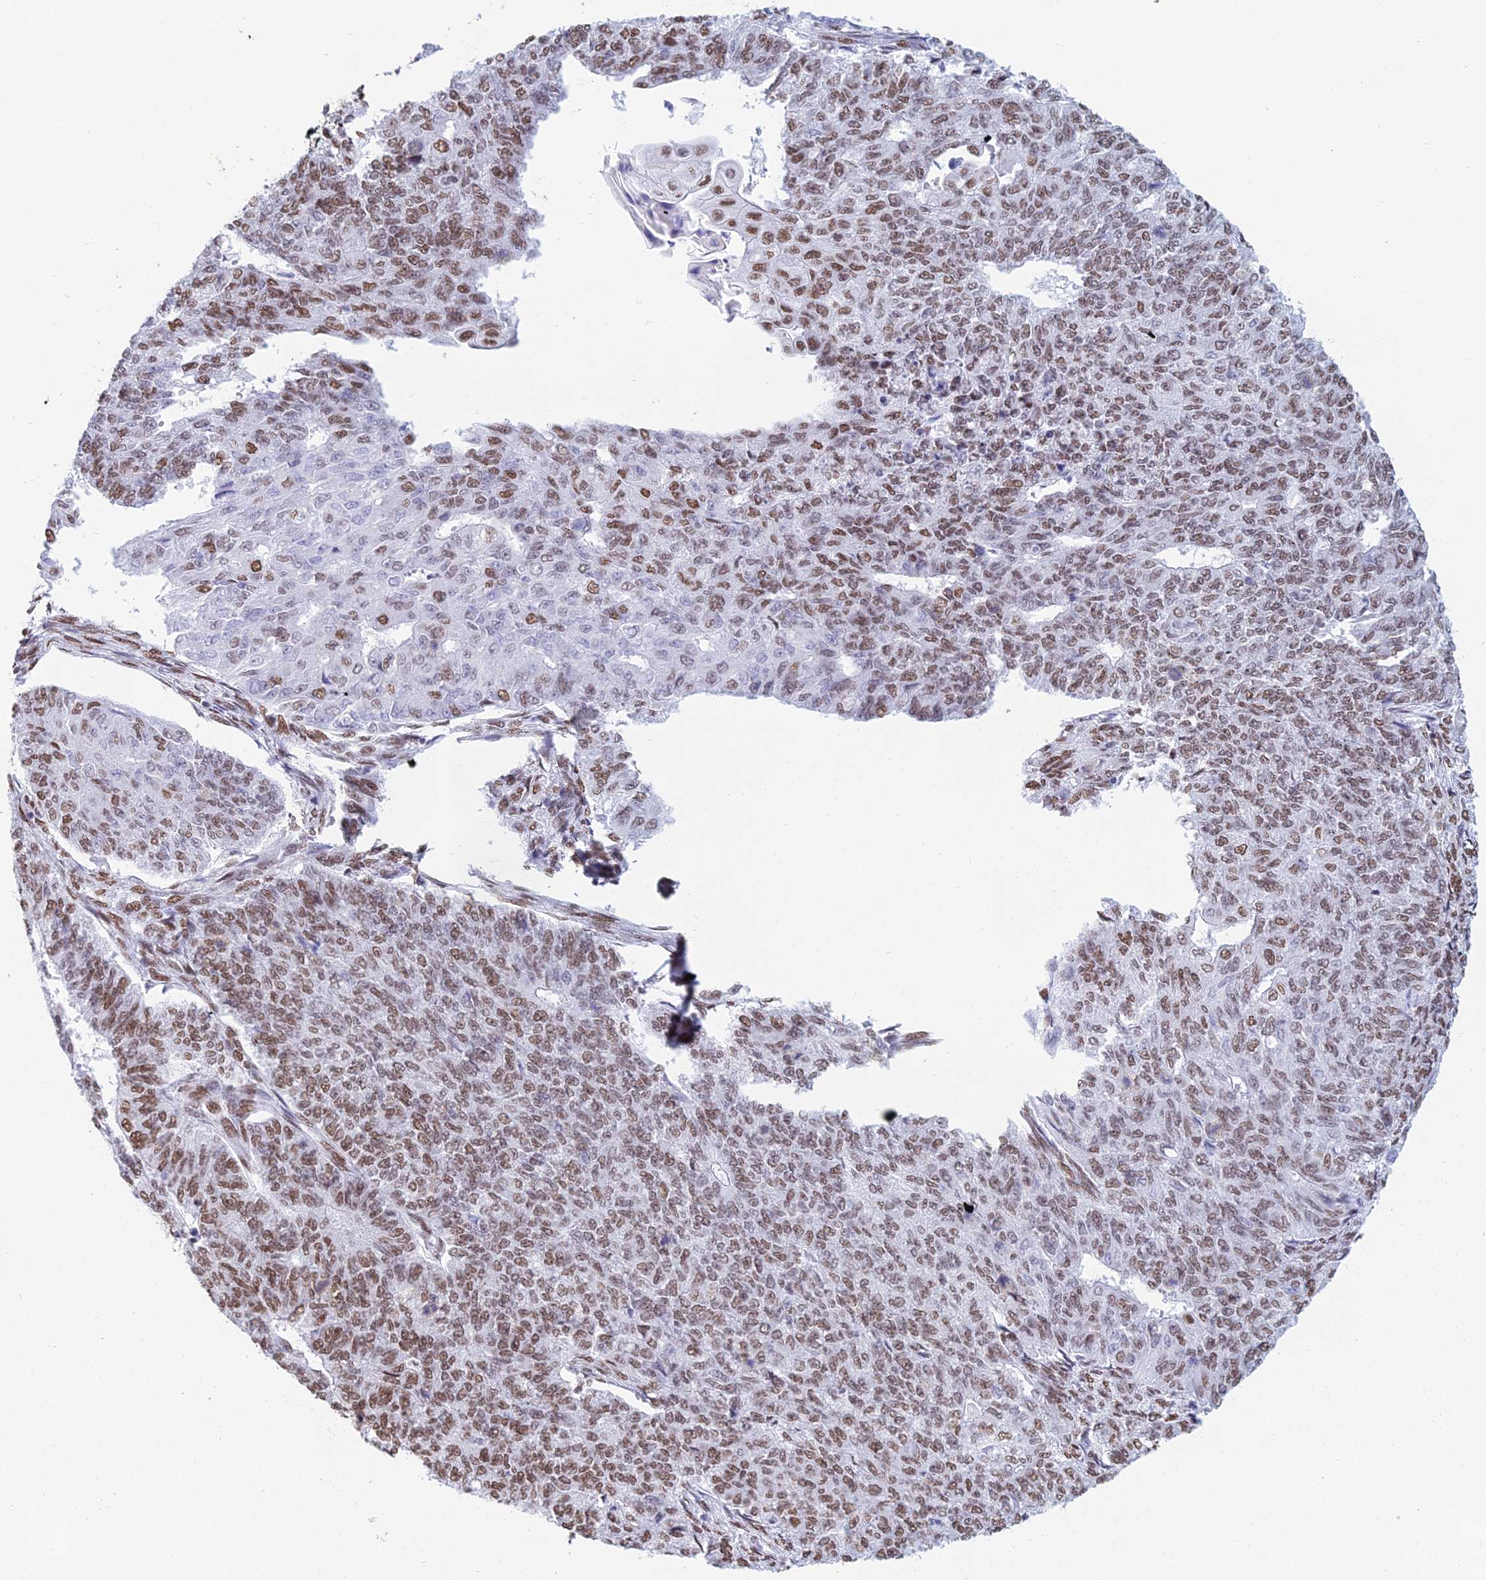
{"staining": {"intensity": "moderate", "quantity": ">75%", "location": "nuclear"}, "tissue": "endometrial cancer", "cell_type": "Tumor cells", "image_type": "cancer", "snomed": [{"axis": "morphology", "description": "Adenocarcinoma, NOS"}, {"axis": "topography", "description": "Endometrium"}], "caption": "This micrograph demonstrates immunohistochemistry staining of human adenocarcinoma (endometrial), with medium moderate nuclear expression in approximately >75% of tumor cells.", "gene": "CDC26", "patient": {"sex": "female", "age": 32}}